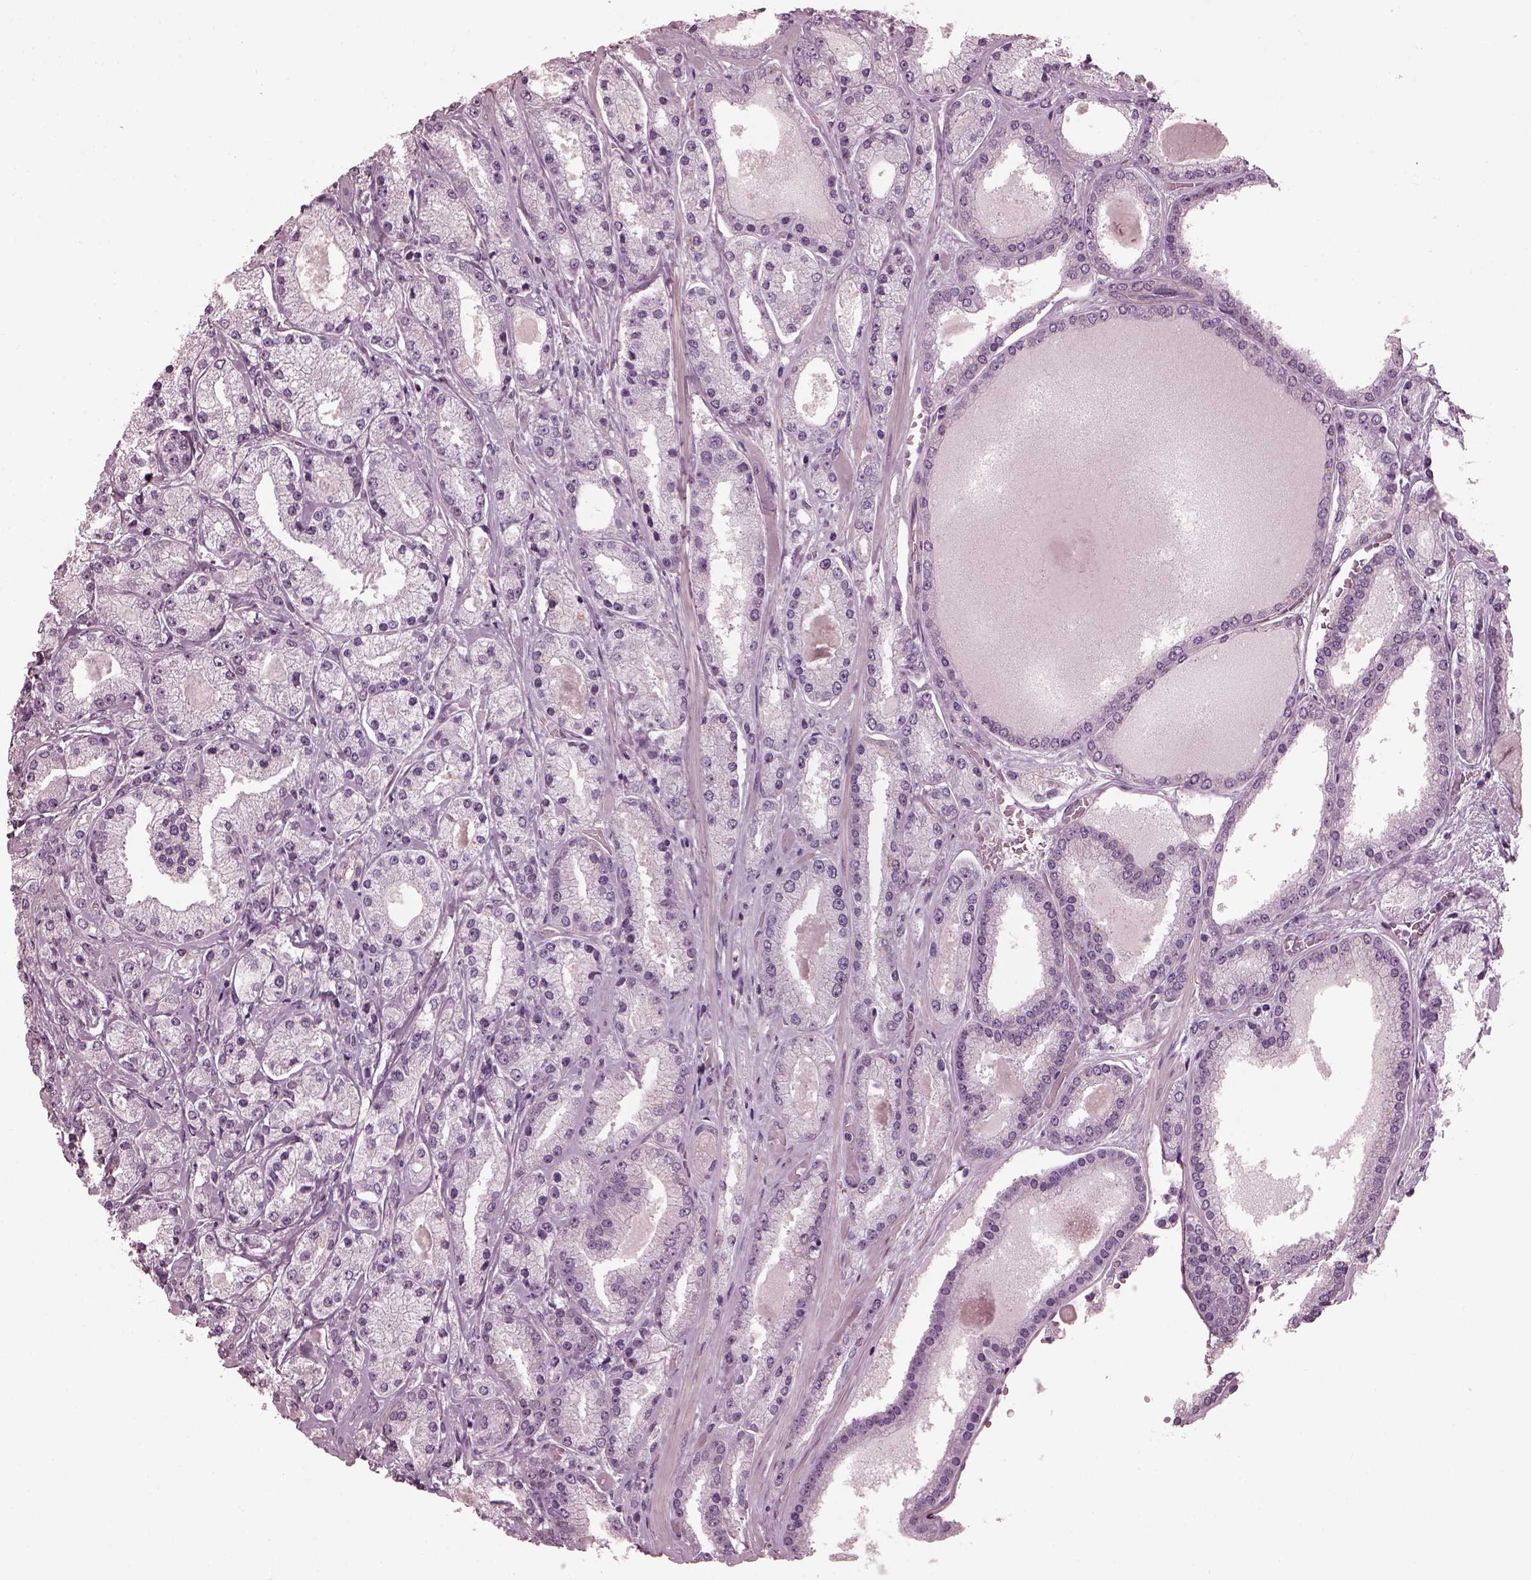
{"staining": {"intensity": "negative", "quantity": "none", "location": "none"}, "tissue": "prostate cancer", "cell_type": "Tumor cells", "image_type": "cancer", "snomed": [{"axis": "morphology", "description": "Adenocarcinoma, High grade"}, {"axis": "topography", "description": "Prostate"}], "caption": "Image shows no protein positivity in tumor cells of adenocarcinoma (high-grade) (prostate) tissue.", "gene": "BFSP1", "patient": {"sex": "male", "age": 67}}